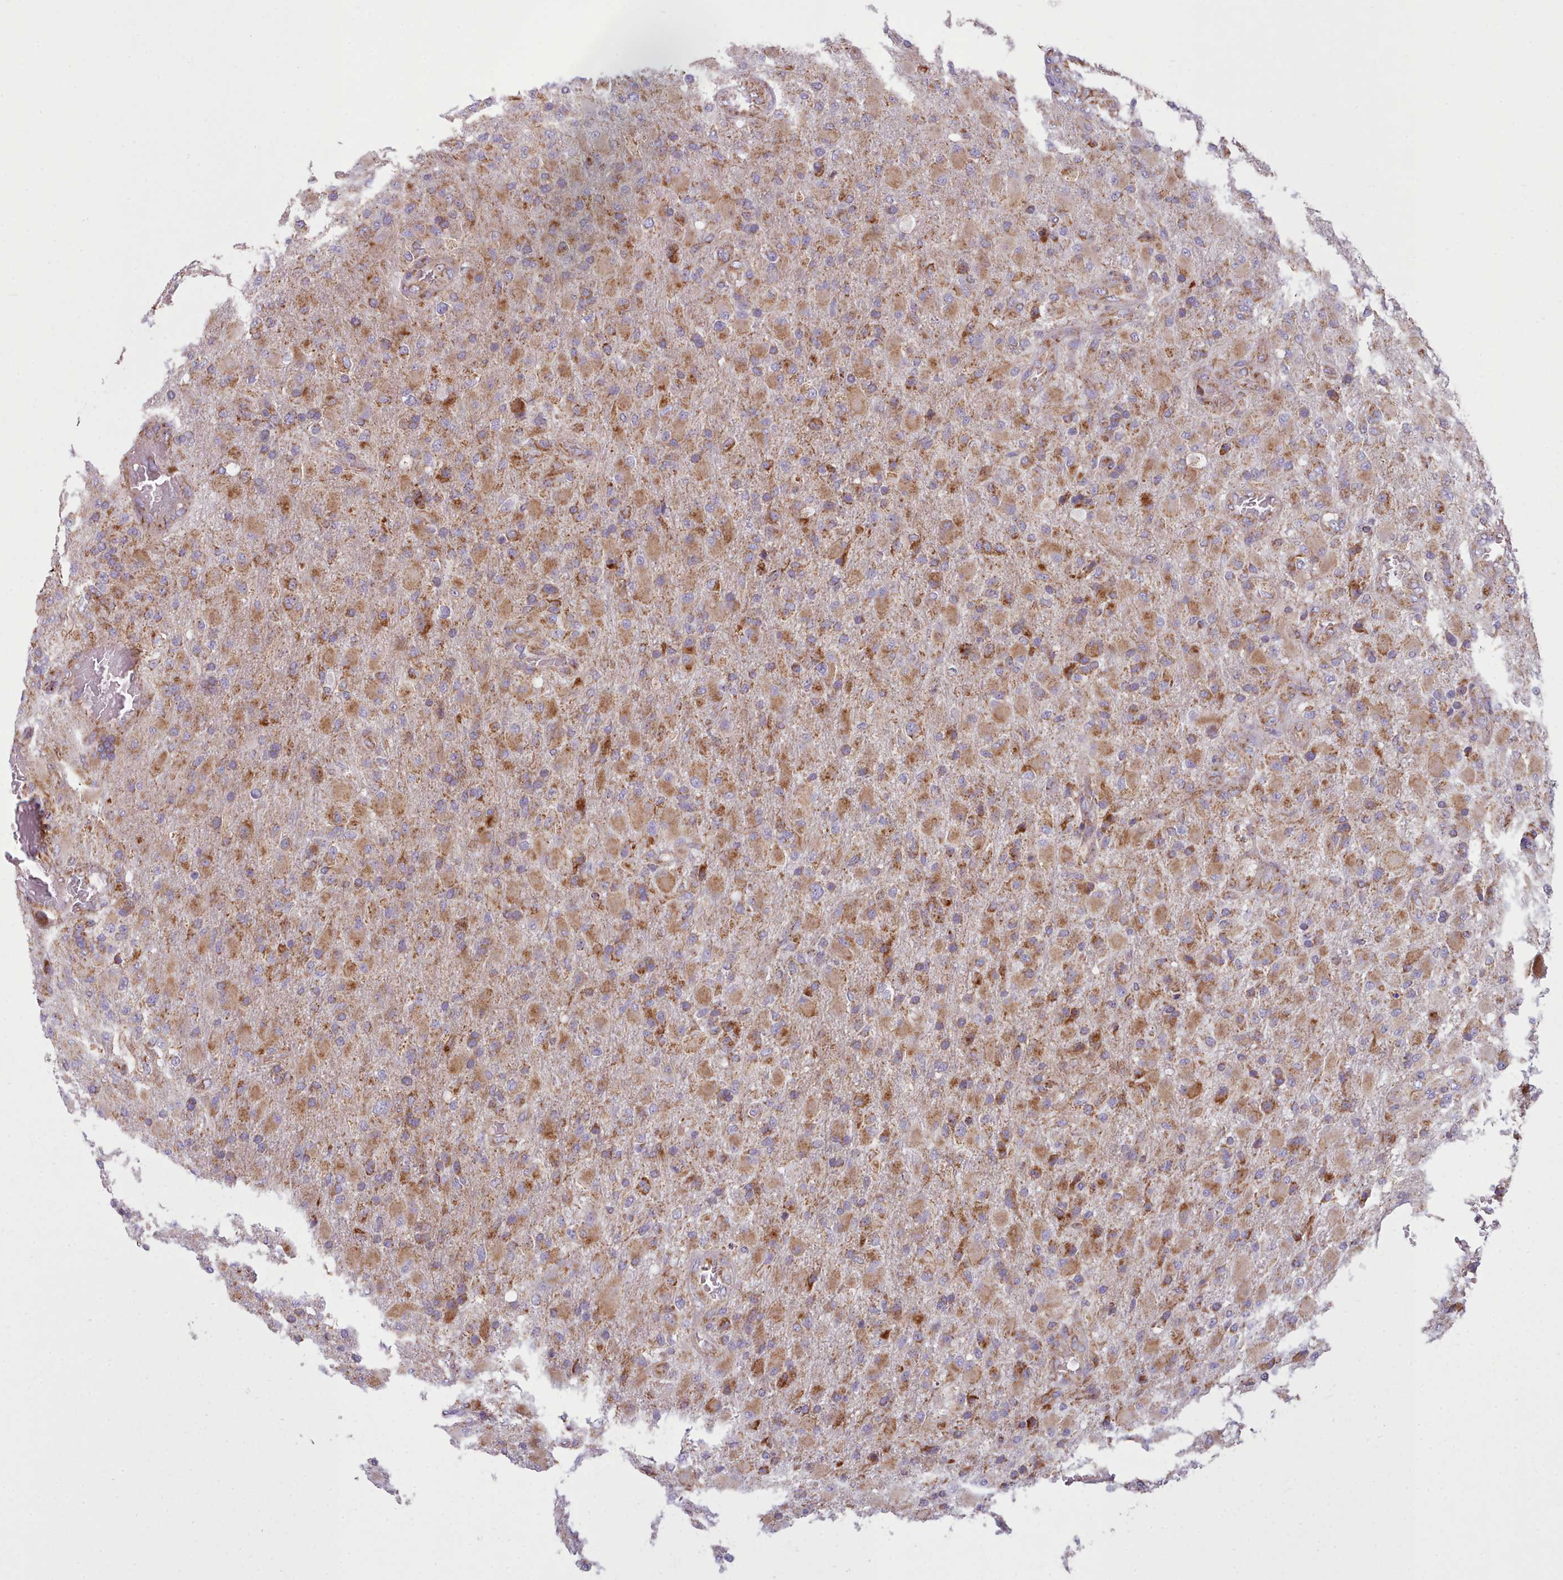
{"staining": {"intensity": "moderate", "quantity": ">75%", "location": "cytoplasmic/membranous"}, "tissue": "glioma", "cell_type": "Tumor cells", "image_type": "cancer", "snomed": [{"axis": "morphology", "description": "Glioma, malignant, Low grade"}, {"axis": "topography", "description": "Brain"}], "caption": "This is a micrograph of IHC staining of glioma, which shows moderate positivity in the cytoplasmic/membranous of tumor cells.", "gene": "SRP54", "patient": {"sex": "male", "age": 65}}